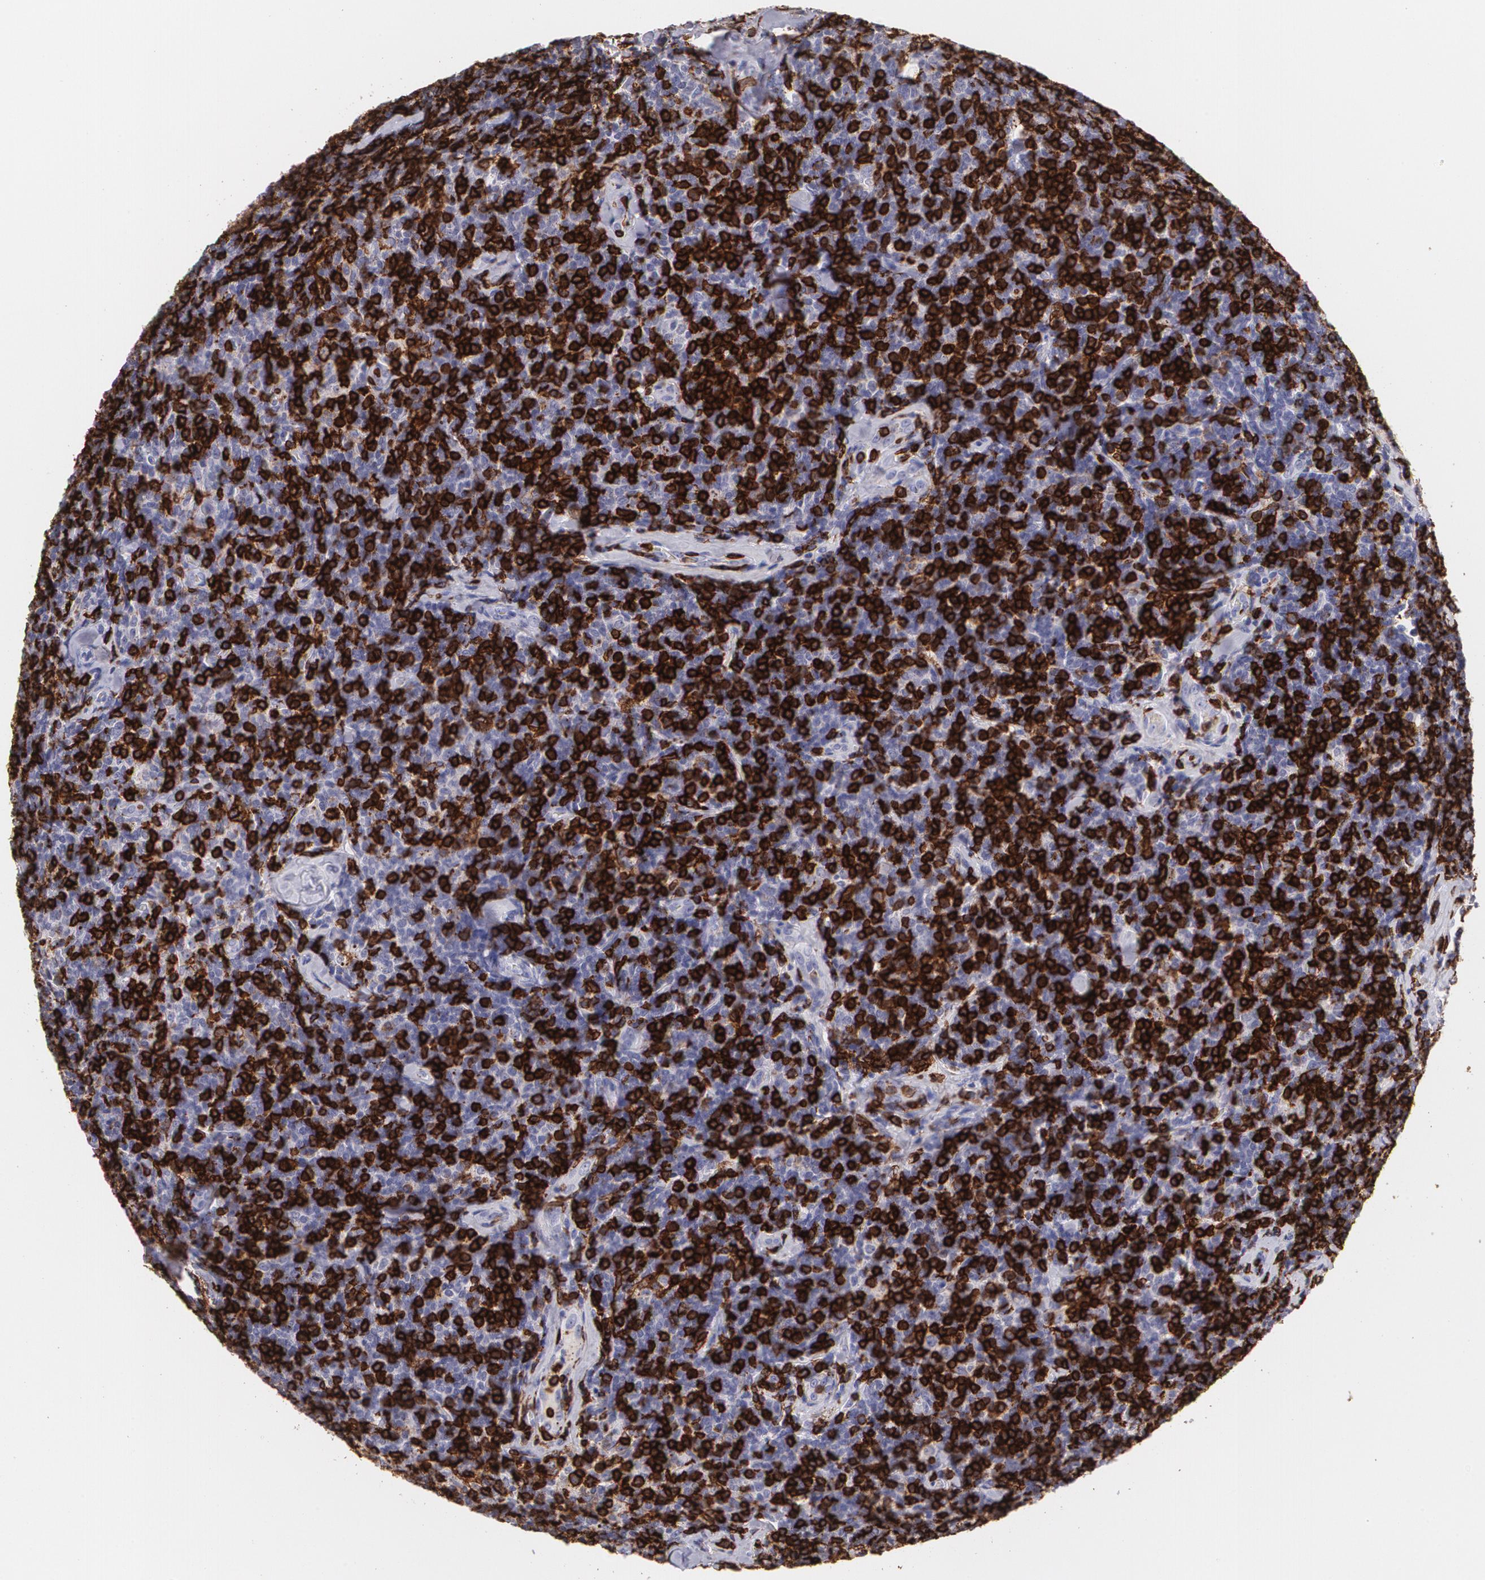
{"staining": {"intensity": "negative", "quantity": "none", "location": "none"}, "tissue": "lymphoma", "cell_type": "Tumor cells", "image_type": "cancer", "snomed": [{"axis": "morphology", "description": "Malignant lymphoma, non-Hodgkin's type, Low grade"}, {"axis": "topography", "description": "Lymph node"}], "caption": "High magnification brightfield microscopy of malignant lymphoma, non-Hodgkin's type (low-grade) stained with DAB (3,3'-diaminobenzidine) (brown) and counterstained with hematoxylin (blue): tumor cells show no significant staining.", "gene": "PTPRC", "patient": {"sex": "female", "age": 56}}